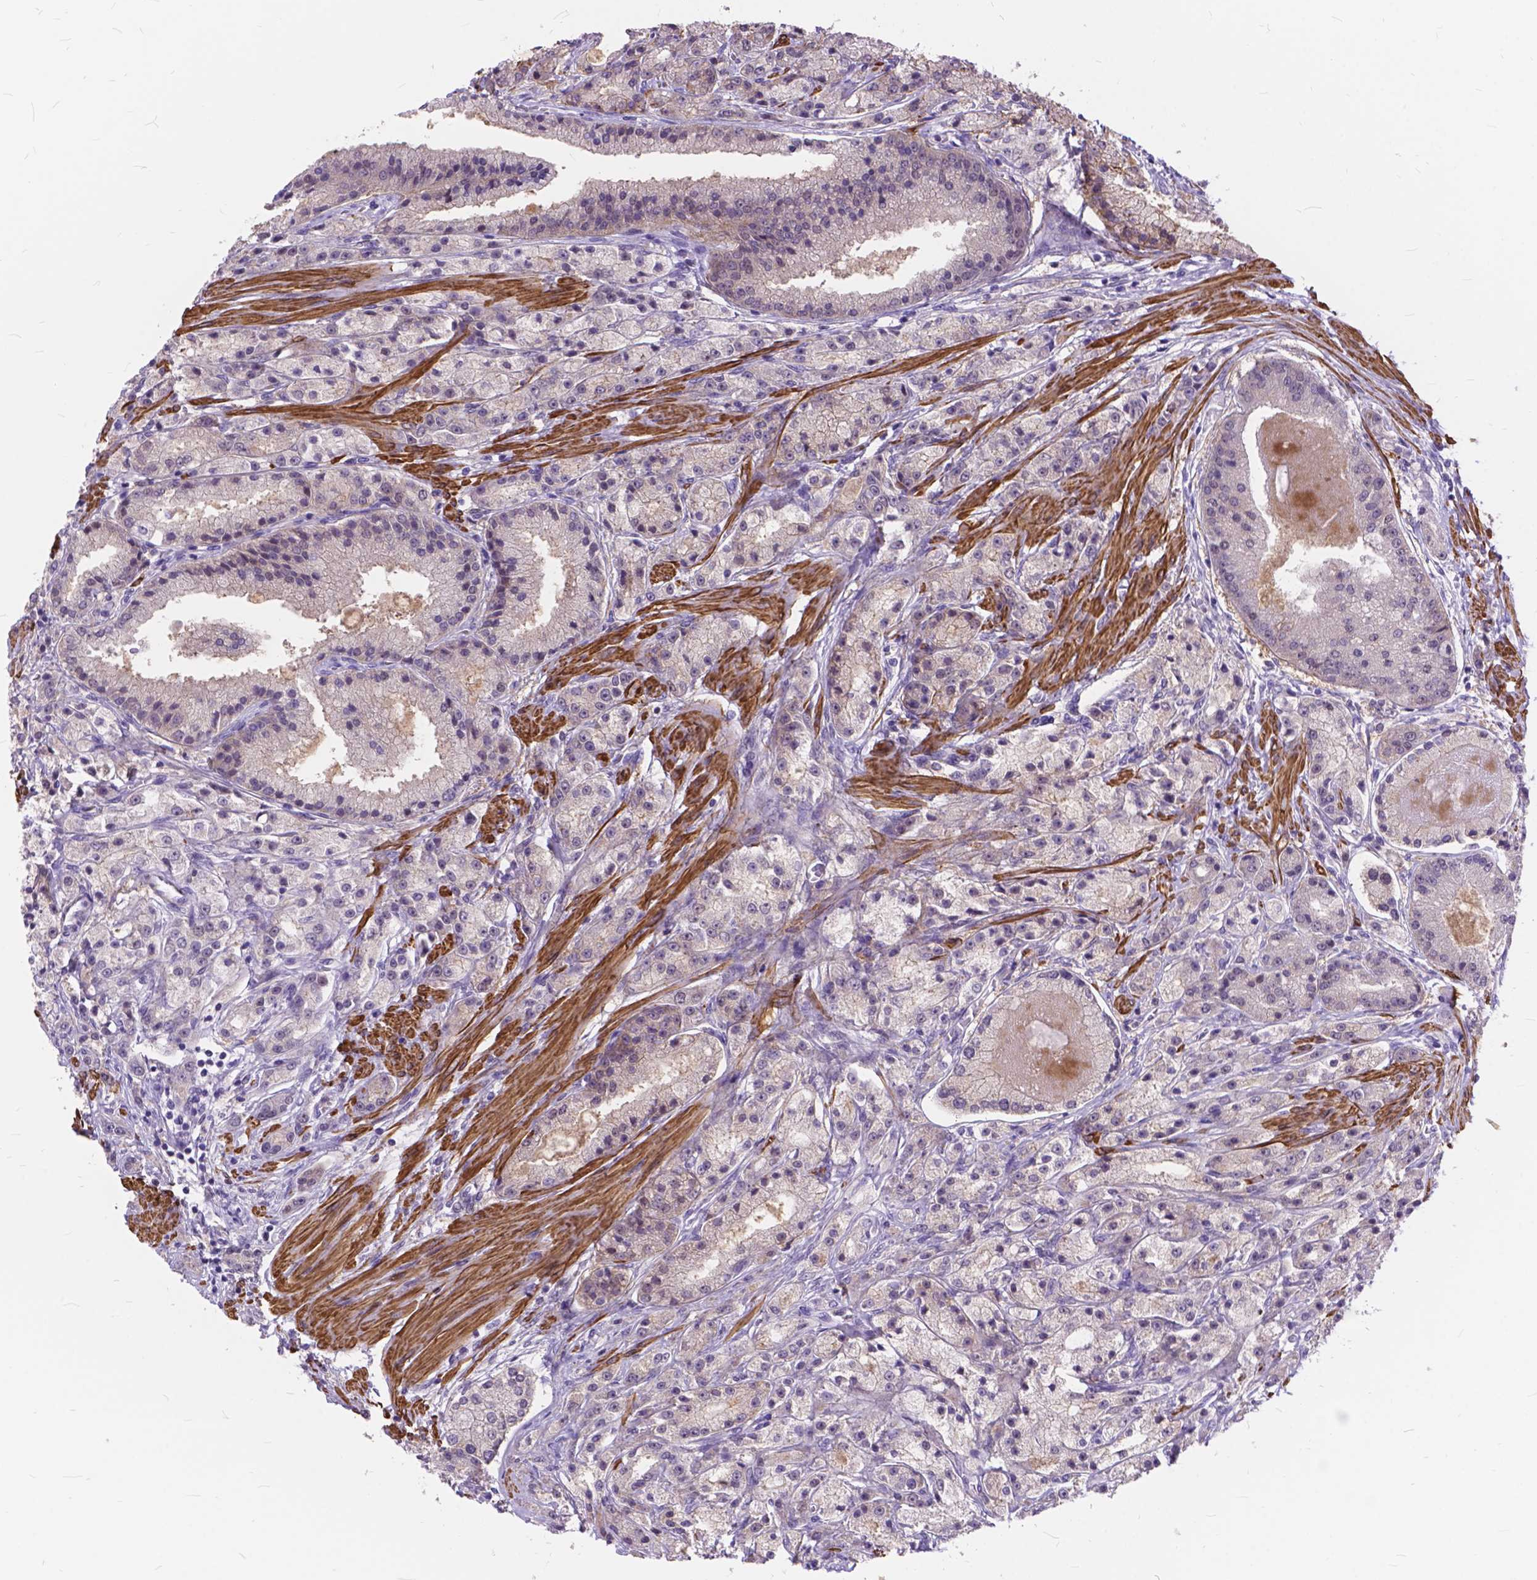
{"staining": {"intensity": "negative", "quantity": "none", "location": "none"}, "tissue": "prostate cancer", "cell_type": "Tumor cells", "image_type": "cancer", "snomed": [{"axis": "morphology", "description": "Adenocarcinoma, High grade"}, {"axis": "topography", "description": "Prostate"}], "caption": "Image shows no protein expression in tumor cells of high-grade adenocarcinoma (prostate) tissue.", "gene": "MAN2C1", "patient": {"sex": "male", "age": 67}}